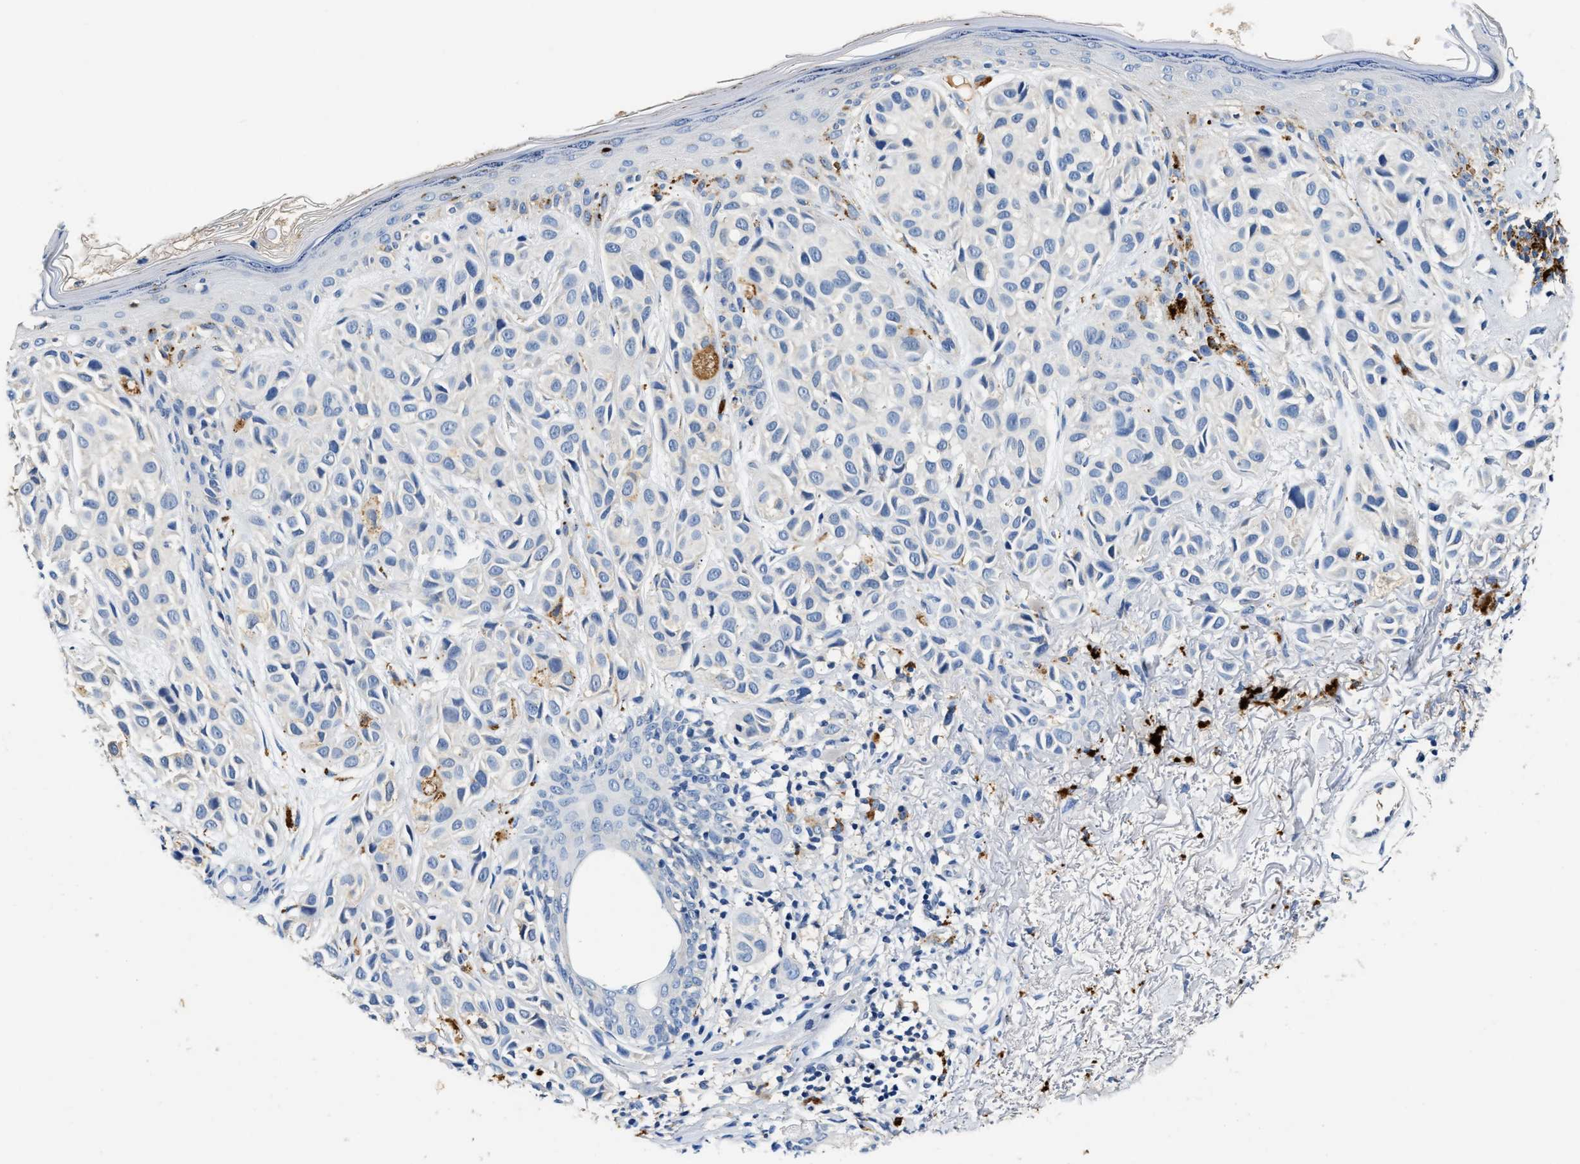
{"staining": {"intensity": "negative", "quantity": "none", "location": "none"}, "tissue": "melanoma", "cell_type": "Tumor cells", "image_type": "cancer", "snomed": [{"axis": "morphology", "description": "Malignant melanoma, NOS"}, {"axis": "topography", "description": "Skin"}], "caption": "Image shows no protein staining in tumor cells of melanoma tissue.", "gene": "SLCO2B1", "patient": {"sex": "female", "age": 58}}